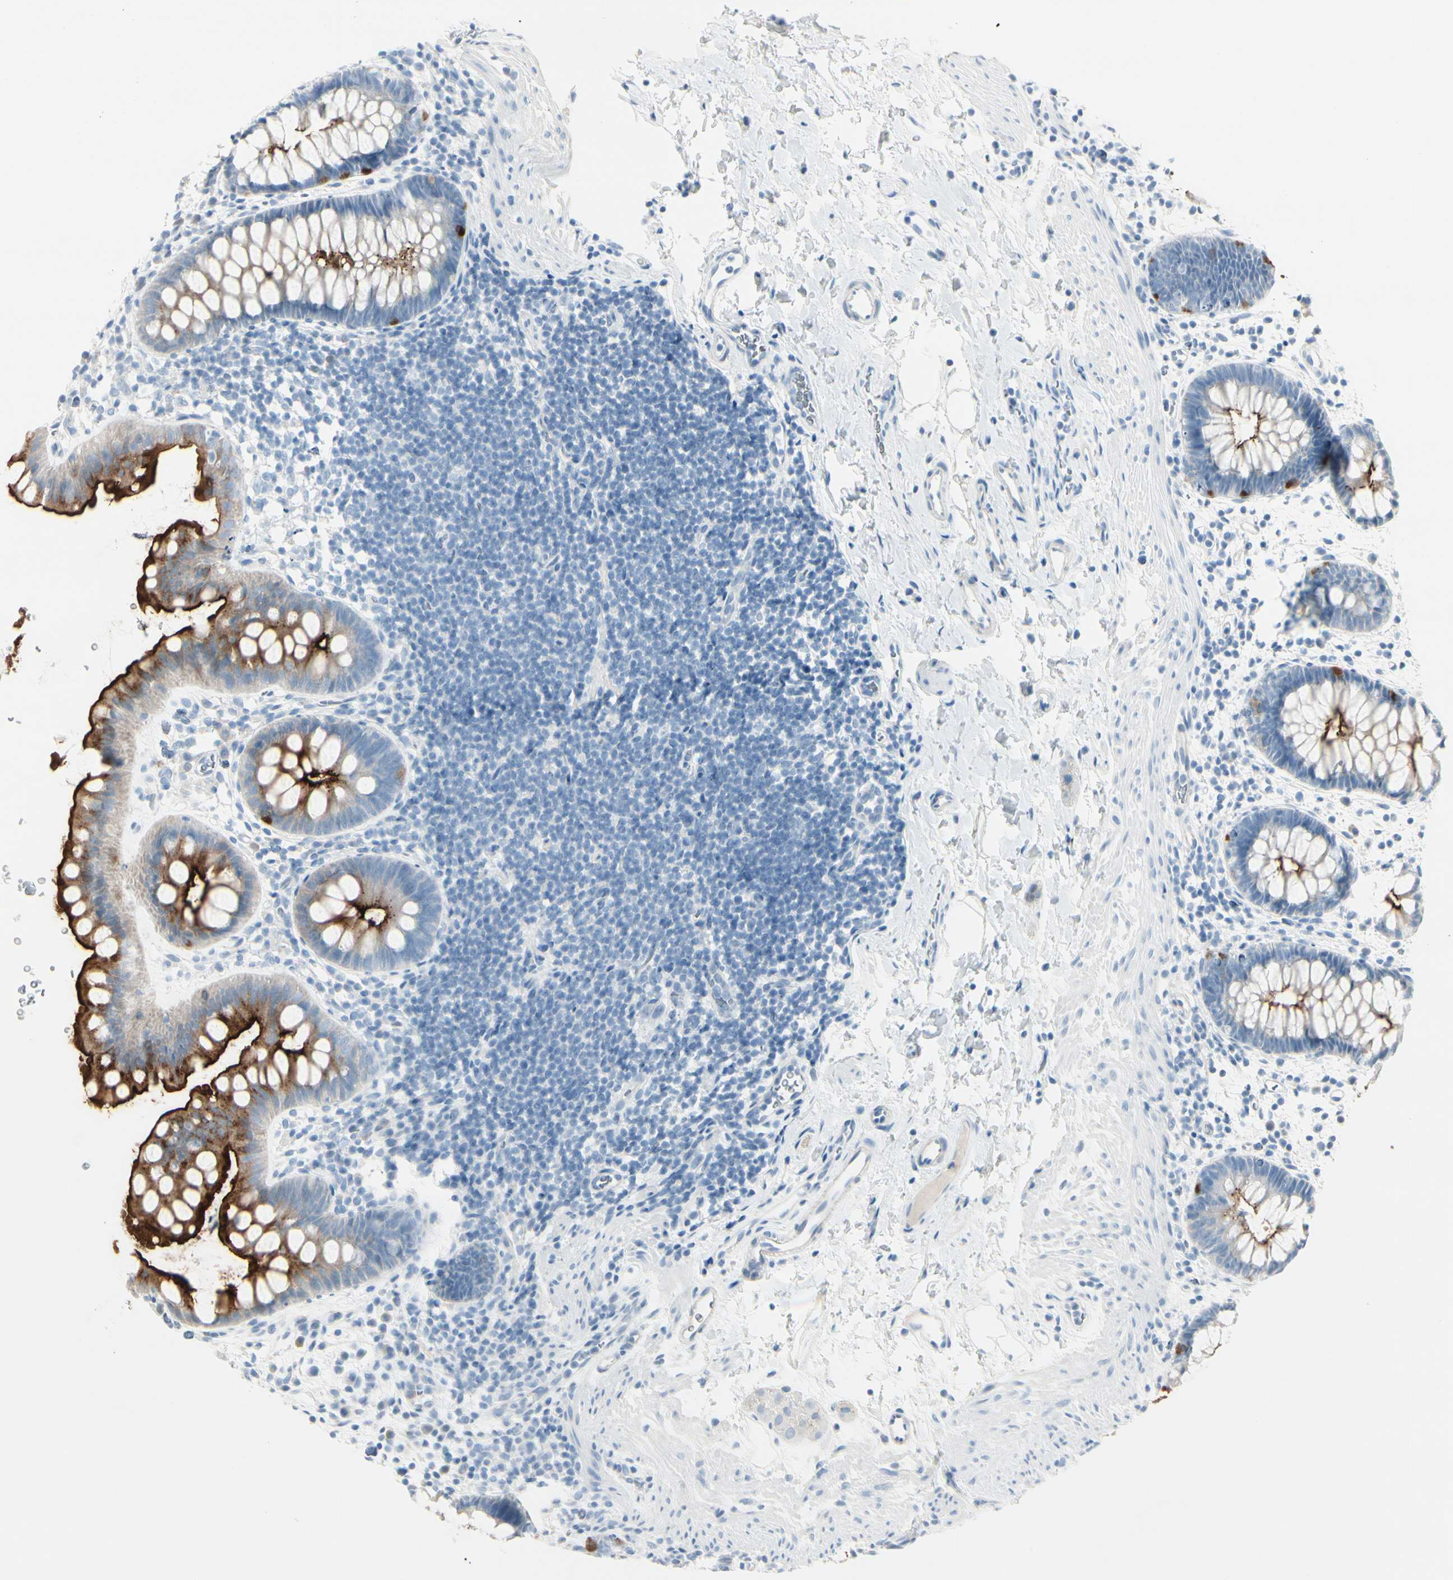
{"staining": {"intensity": "strong", "quantity": ">75%", "location": "cytoplasmic/membranous"}, "tissue": "rectum", "cell_type": "Glandular cells", "image_type": "normal", "snomed": [{"axis": "morphology", "description": "Normal tissue, NOS"}, {"axis": "topography", "description": "Rectum"}], "caption": "Immunohistochemical staining of benign rectum displays >75% levels of strong cytoplasmic/membranous protein staining in approximately >75% of glandular cells. (DAB (3,3'-diaminobenzidine) IHC with brightfield microscopy, high magnification).", "gene": "CDHR5", "patient": {"sex": "female", "age": 24}}